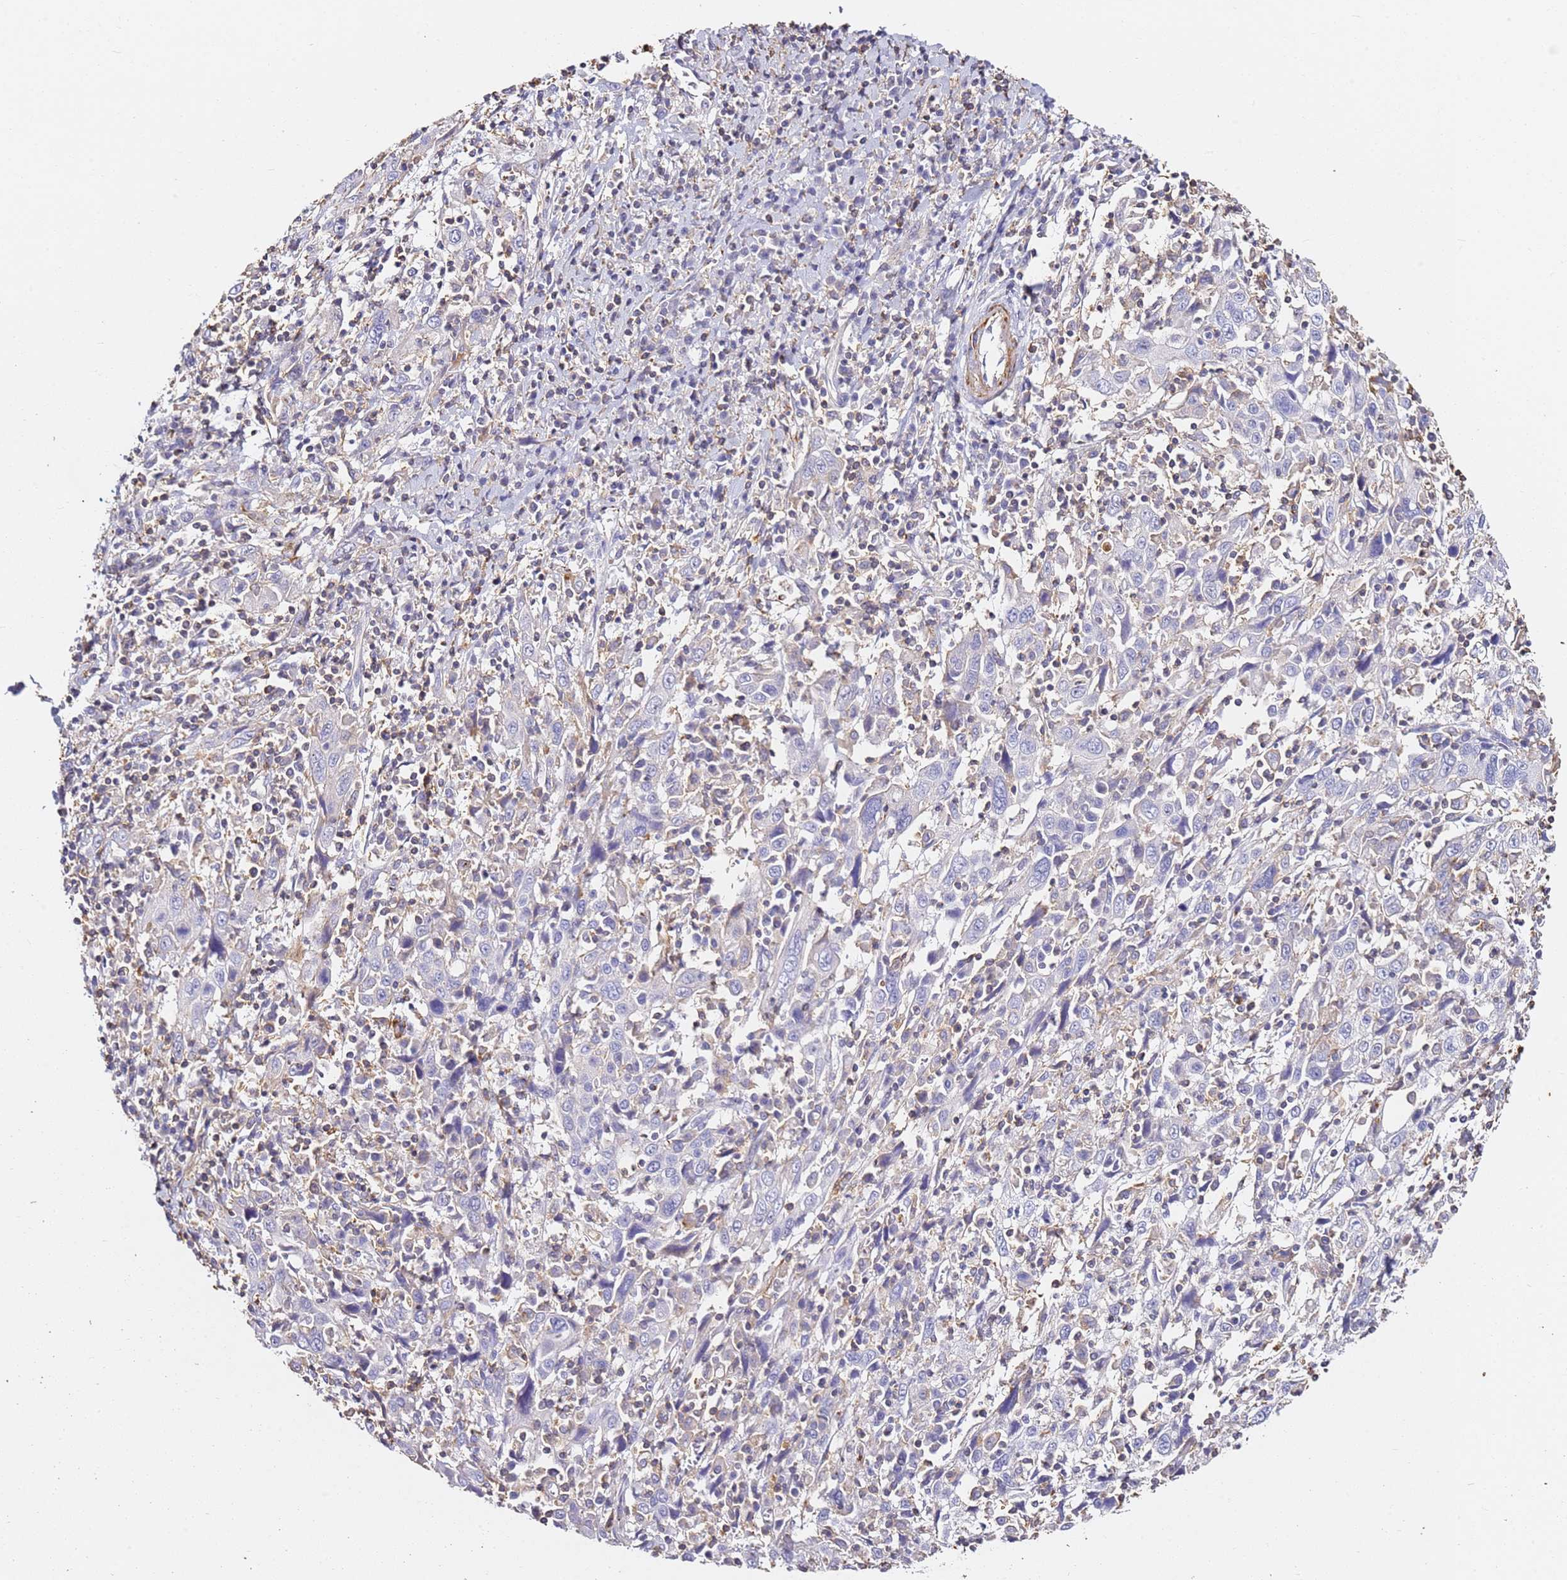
{"staining": {"intensity": "negative", "quantity": "none", "location": "none"}, "tissue": "cervical cancer", "cell_type": "Tumor cells", "image_type": "cancer", "snomed": [{"axis": "morphology", "description": "Squamous cell carcinoma, NOS"}, {"axis": "topography", "description": "Cervix"}], "caption": "High magnification brightfield microscopy of cervical cancer stained with DAB (brown) and counterstained with hematoxylin (blue): tumor cells show no significant staining.", "gene": "ZNF671", "patient": {"sex": "female", "age": 46}}